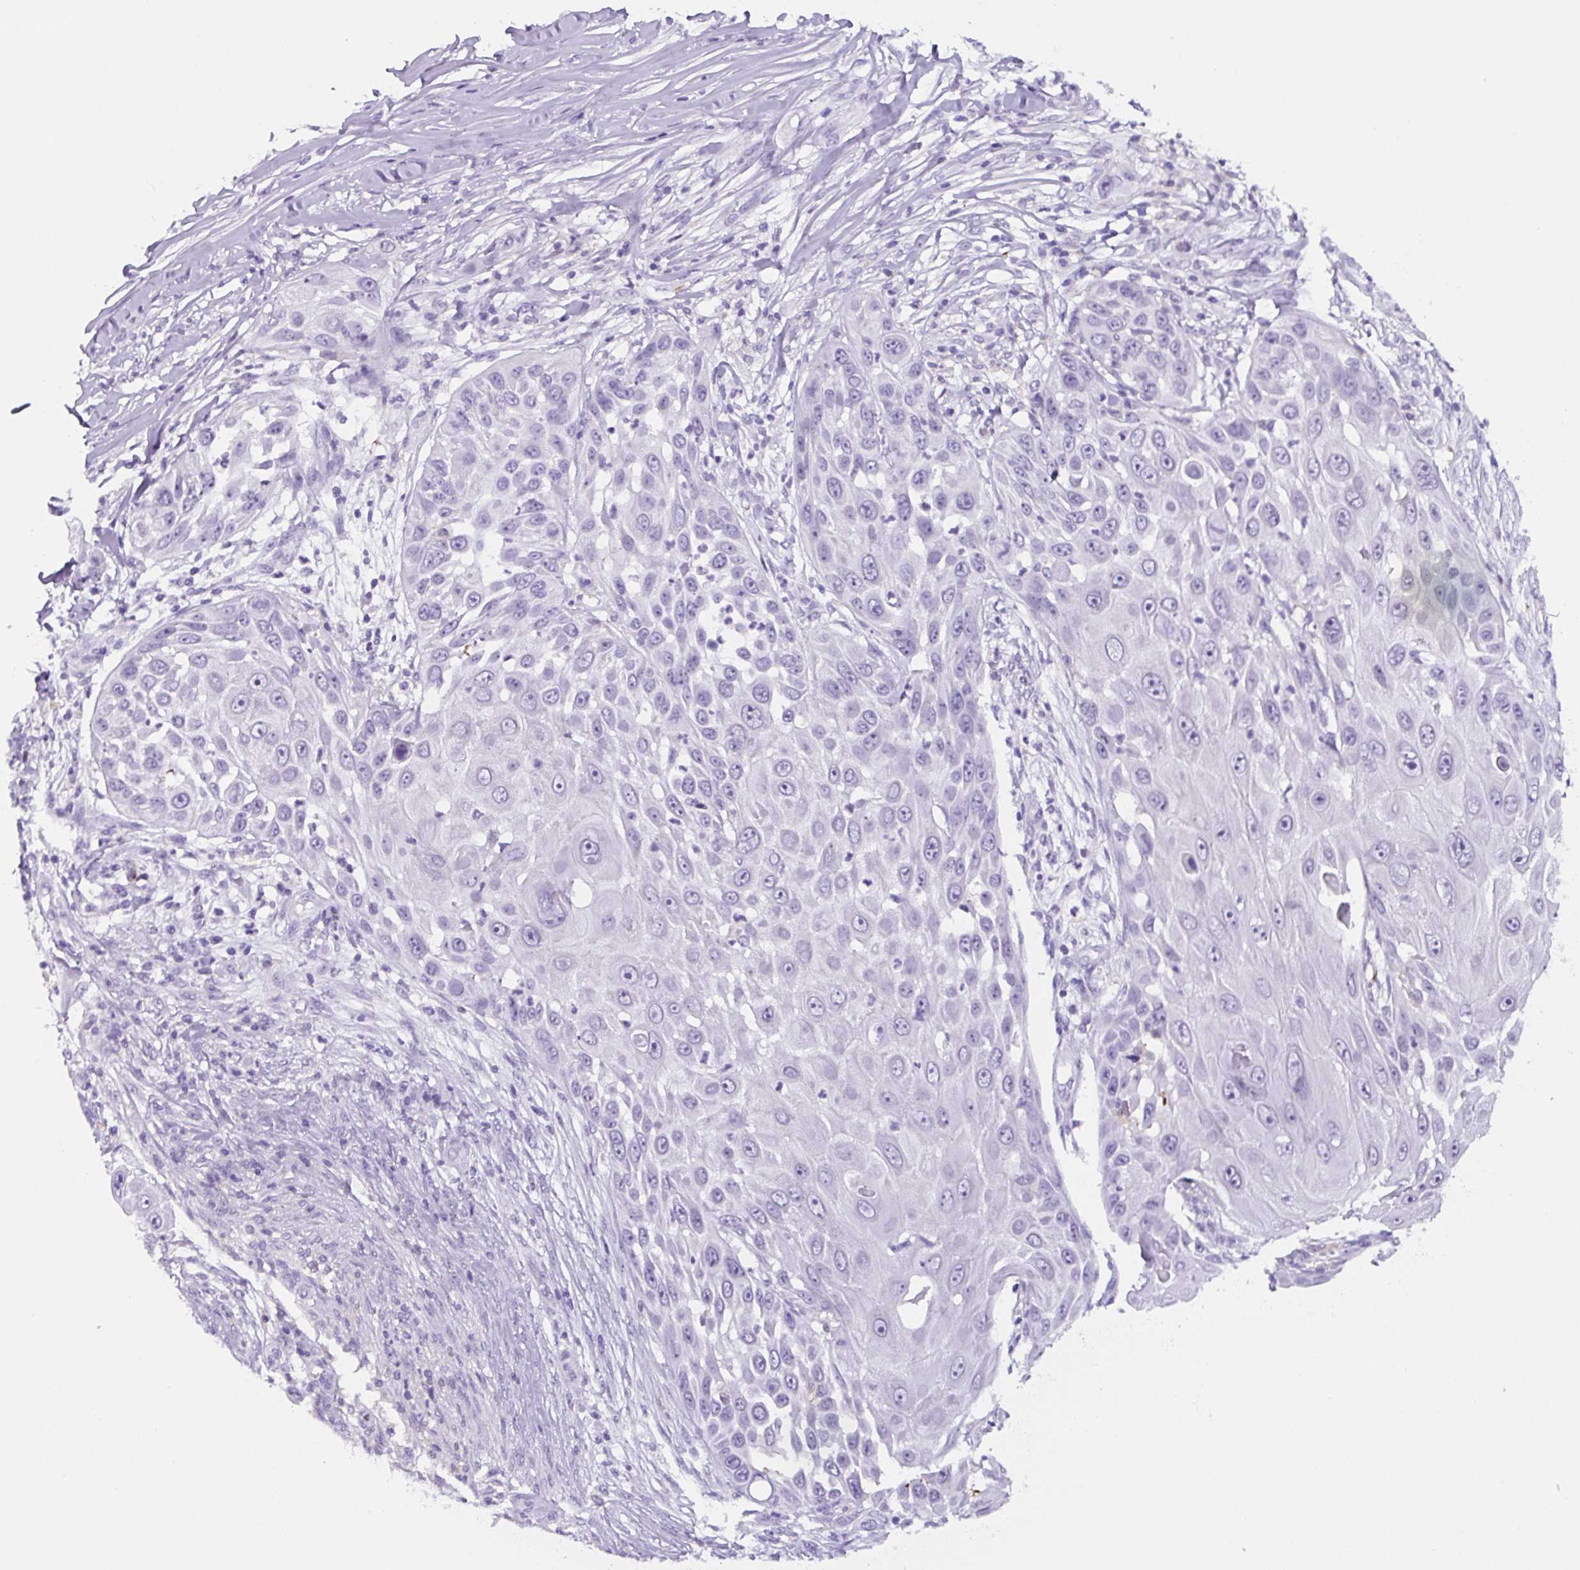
{"staining": {"intensity": "negative", "quantity": "none", "location": "none"}, "tissue": "skin cancer", "cell_type": "Tumor cells", "image_type": "cancer", "snomed": [{"axis": "morphology", "description": "Squamous cell carcinoma, NOS"}, {"axis": "topography", "description": "Skin"}], "caption": "Tumor cells show no significant protein positivity in skin cancer. The staining was performed using DAB (3,3'-diaminobenzidine) to visualize the protein expression in brown, while the nuclei were stained in blue with hematoxylin (Magnification: 20x).", "gene": "TNFRSF8", "patient": {"sex": "female", "age": 44}}